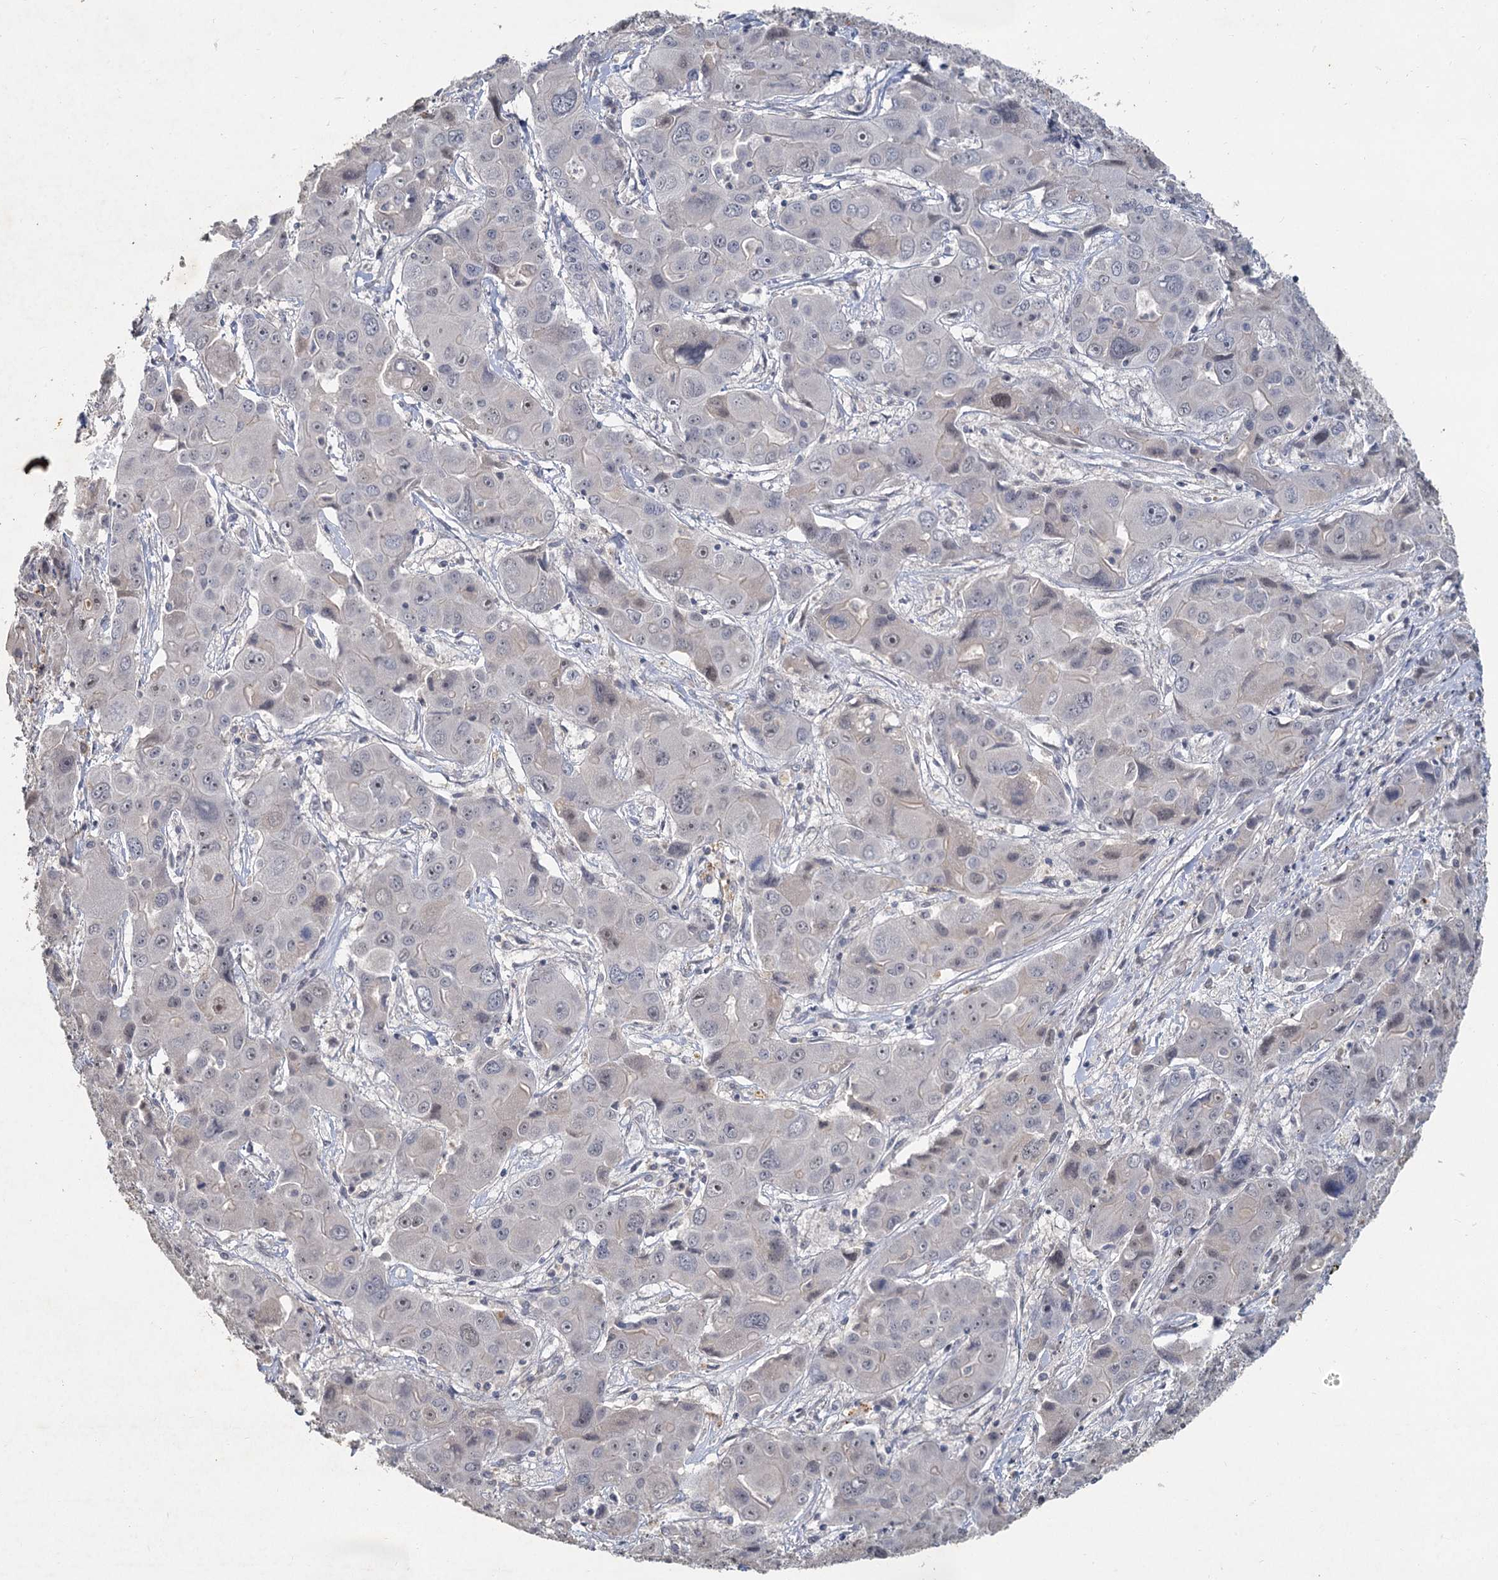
{"staining": {"intensity": "negative", "quantity": "none", "location": "none"}, "tissue": "liver cancer", "cell_type": "Tumor cells", "image_type": "cancer", "snomed": [{"axis": "morphology", "description": "Cholangiocarcinoma"}, {"axis": "topography", "description": "Liver"}], "caption": "Immunohistochemistry image of liver cholangiocarcinoma stained for a protein (brown), which displays no positivity in tumor cells.", "gene": "MUCL1", "patient": {"sex": "male", "age": 67}}